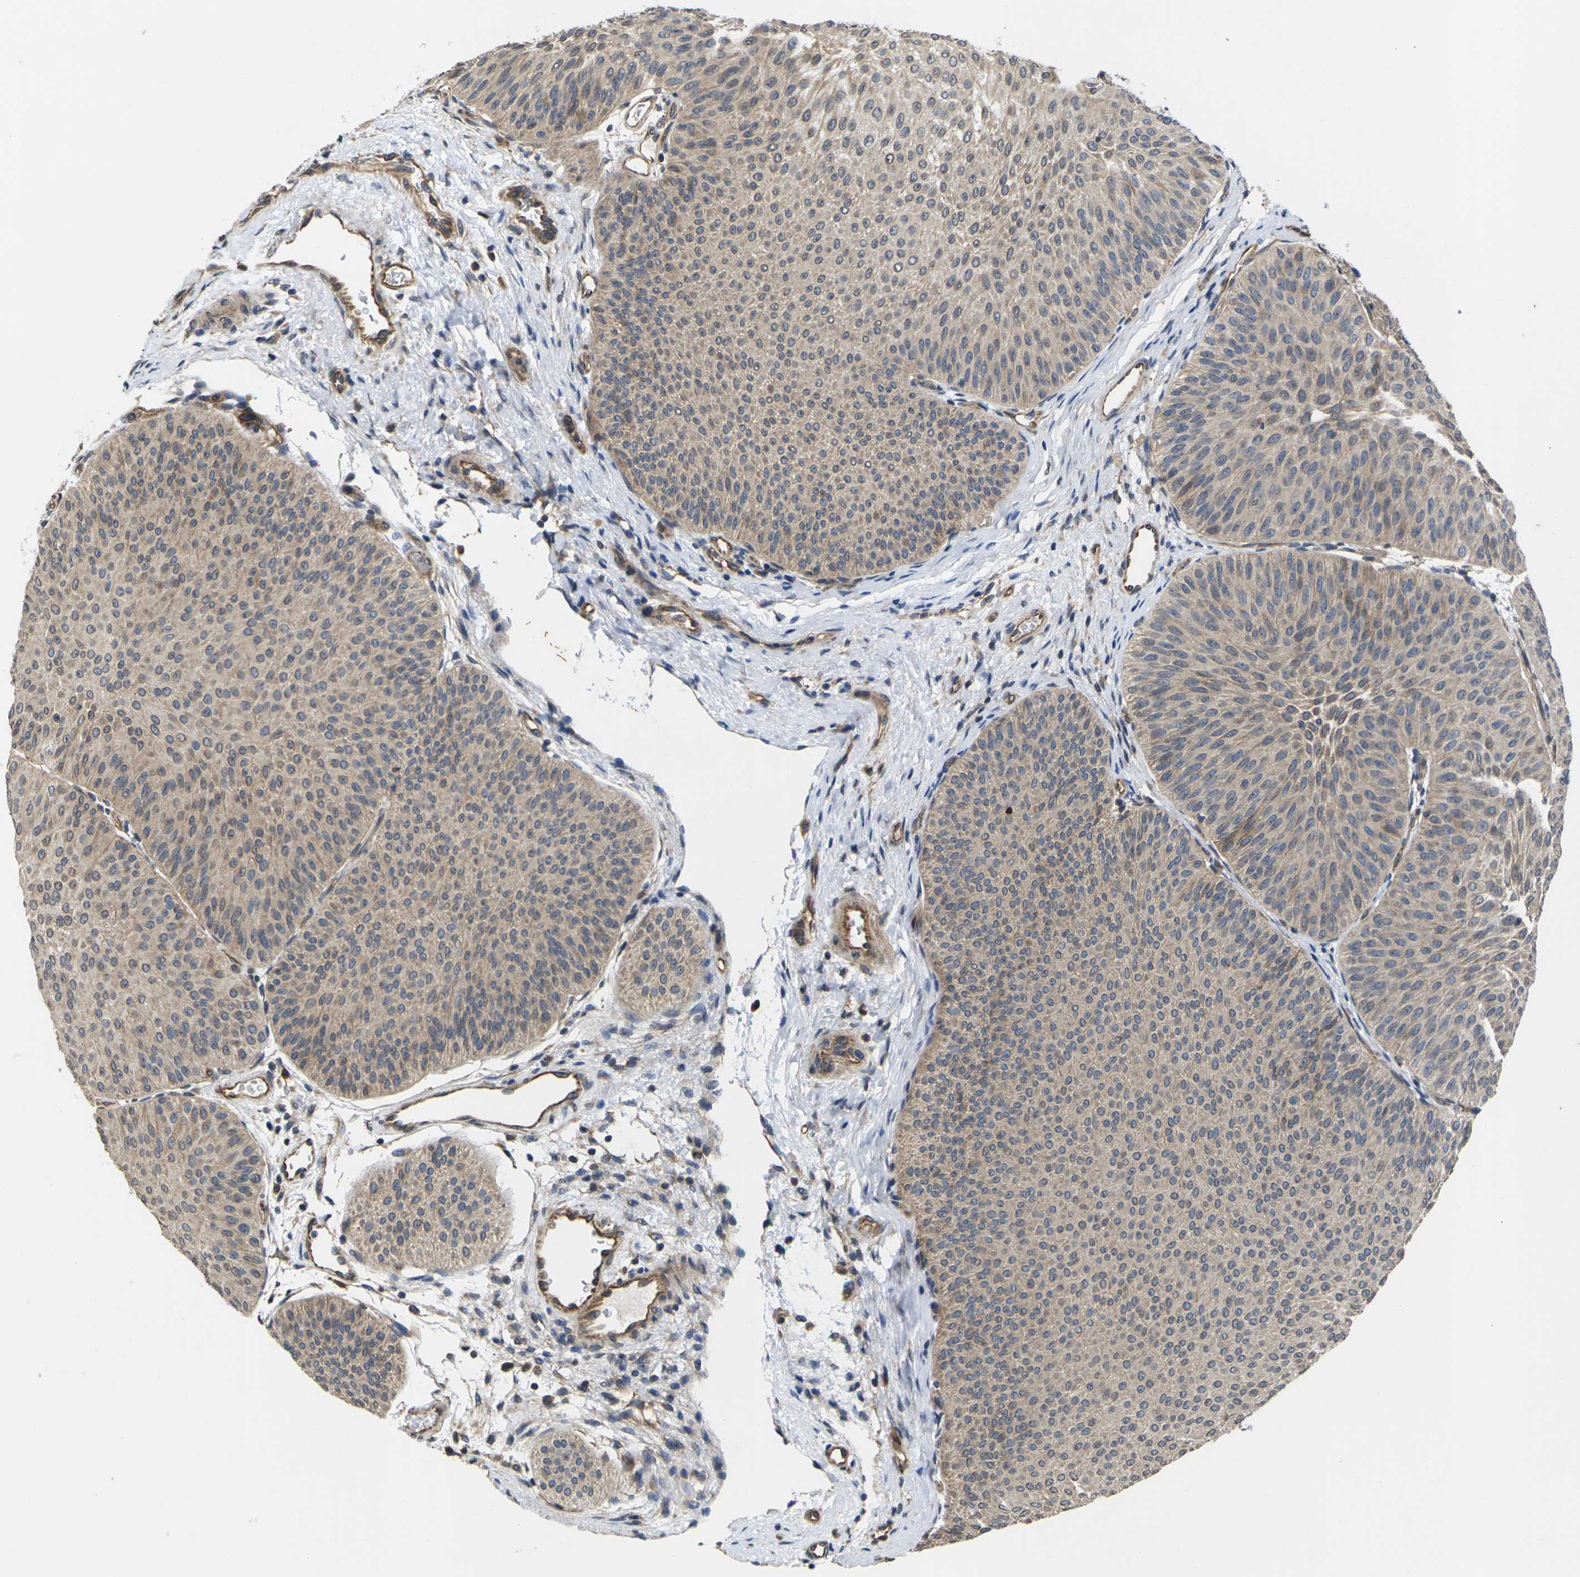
{"staining": {"intensity": "moderate", "quantity": ">75%", "location": "cytoplasmic/membranous"}, "tissue": "urothelial cancer", "cell_type": "Tumor cells", "image_type": "cancer", "snomed": [{"axis": "morphology", "description": "Urothelial carcinoma, Low grade"}, {"axis": "topography", "description": "Urinary bladder"}], "caption": "The micrograph demonstrates staining of urothelial carcinoma (low-grade), revealing moderate cytoplasmic/membranous protein staining (brown color) within tumor cells. The staining was performed using DAB (3,3'-diaminobenzidine) to visualize the protein expression in brown, while the nuclei were stained in blue with hematoxylin (Magnification: 20x).", "gene": "DKK2", "patient": {"sex": "female", "age": 60}}